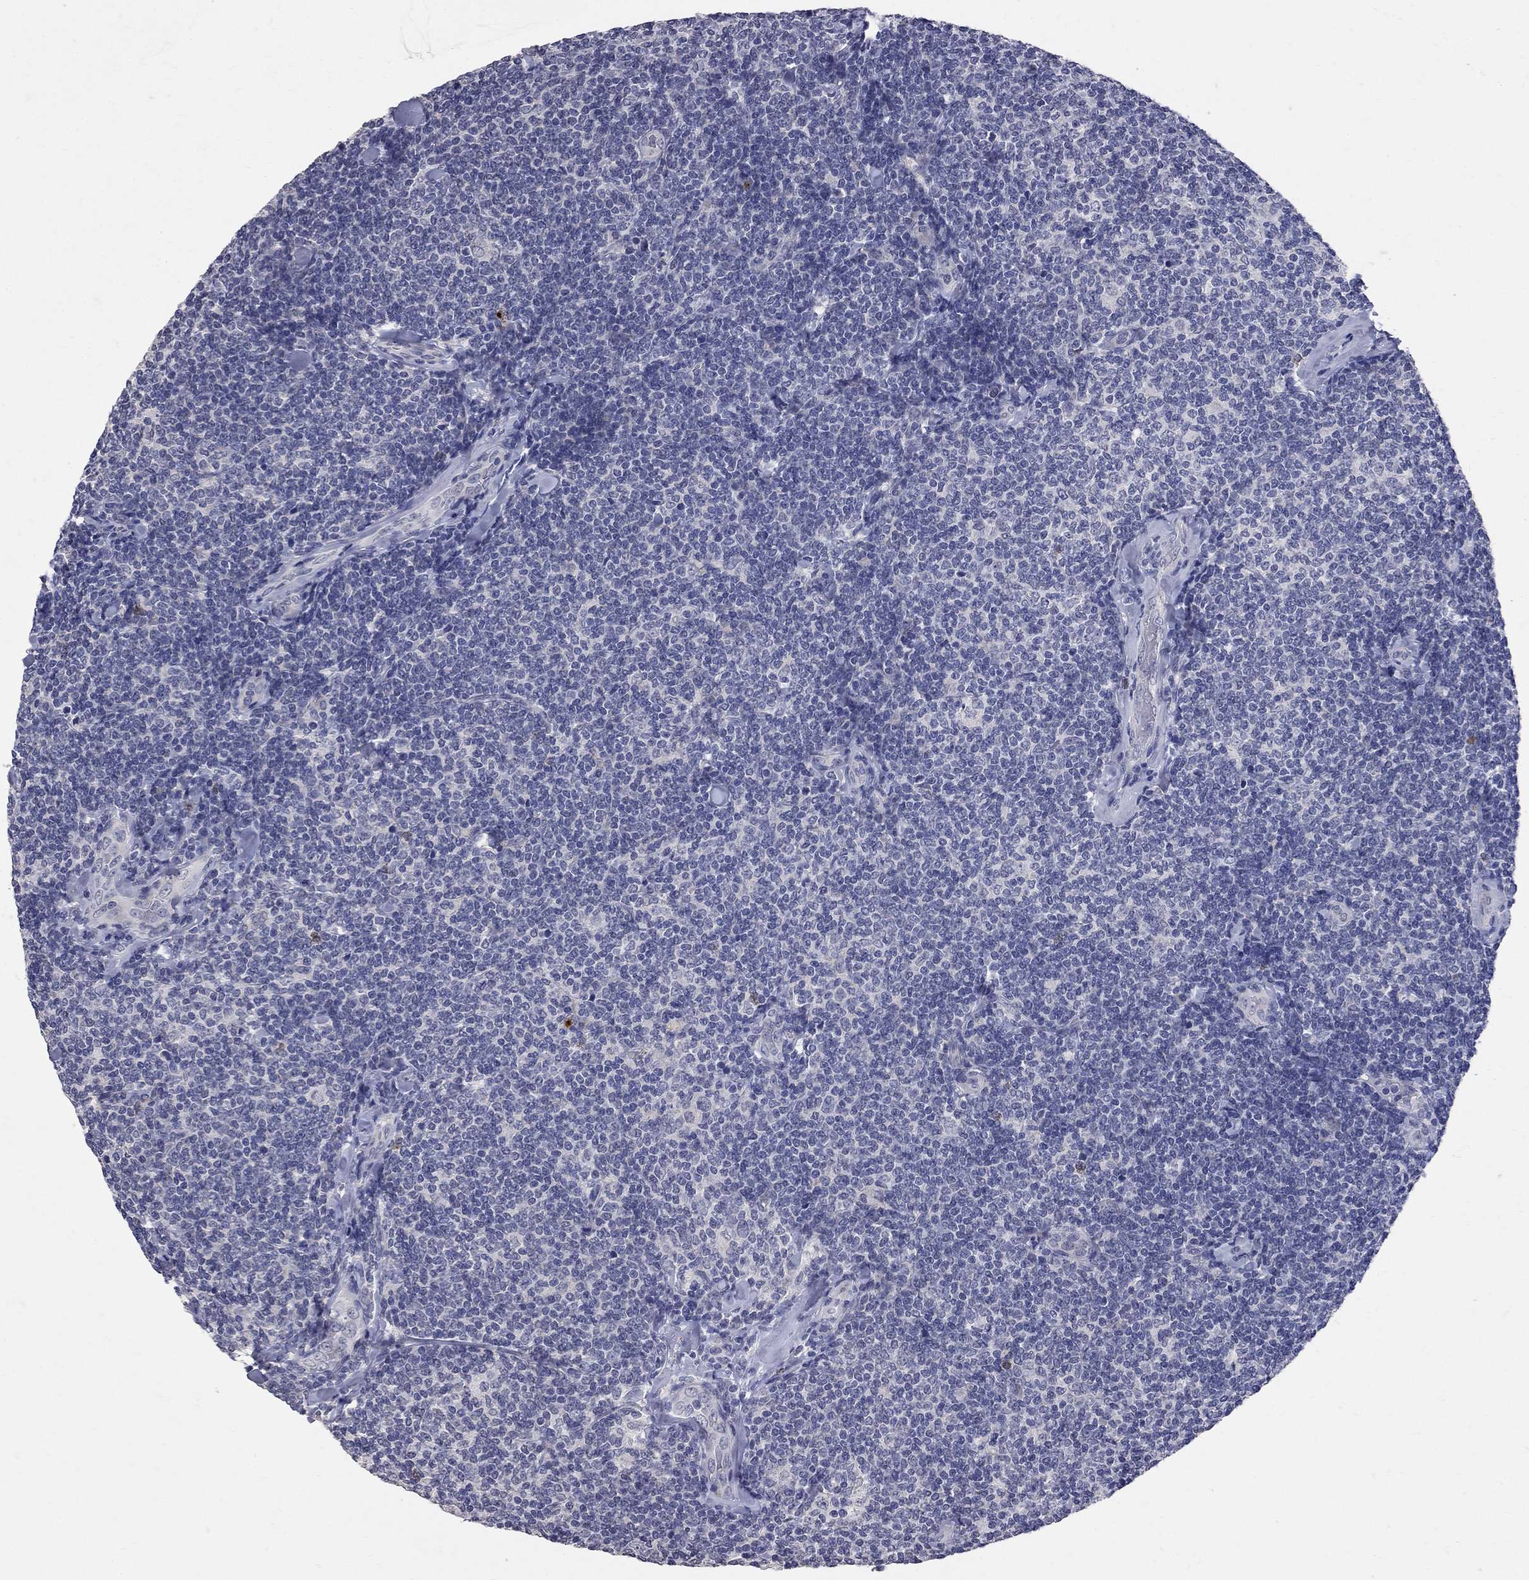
{"staining": {"intensity": "negative", "quantity": "none", "location": "none"}, "tissue": "lymphoma", "cell_type": "Tumor cells", "image_type": "cancer", "snomed": [{"axis": "morphology", "description": "Malignant lymphoma, non-Hodgkin's type, Low grade"}, {"axis": "topography", "description": "Lymph node"}], "caption": "Immunohistochemical staining of low-grade malignant lymphoma, non-Hodgkin's type exhibits no significant expression in tumor cells.", "gene": "NOS2", "patient": {"sex": "female", "age": 56}}